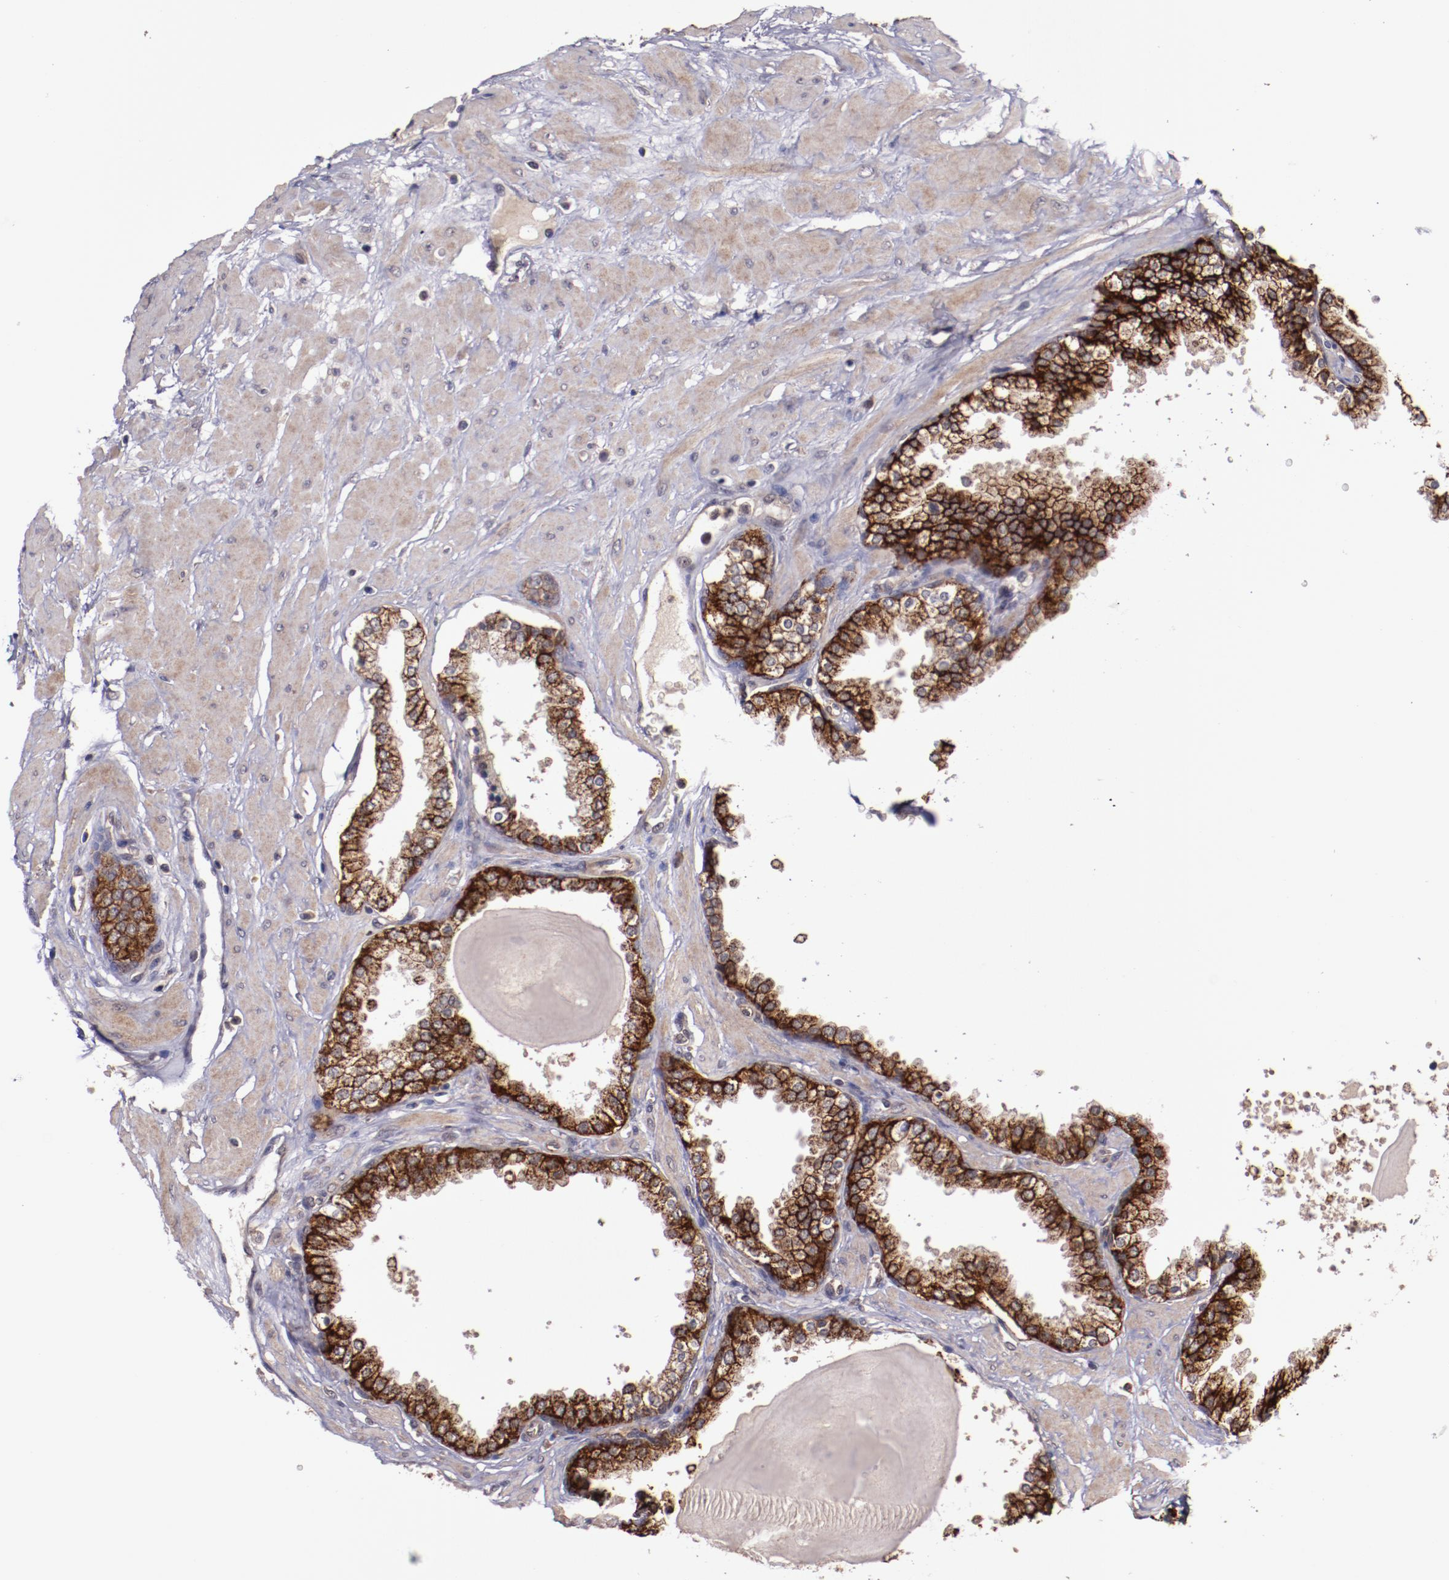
{"staining": {"intensity": "strong", "quantity": ">75%", "location": "cytoplasmic/membranous"}, "tissue": "prostate", "cell_type": "Glandular cells", "image_type": "normal", "snomed": [{"axis": "morphology", "description": "Normal tissue, NOS"}, {"axis": "topography", "description": "Prostate"}], "caption": "Benign prostate was stained to show a protein in brown. There is high levels of strong cytoplasmic/membranous expression in approximately >75% of glandular cells.", "gene": "FTSJ1", "patient": {"sex": "male", "age": 51}}